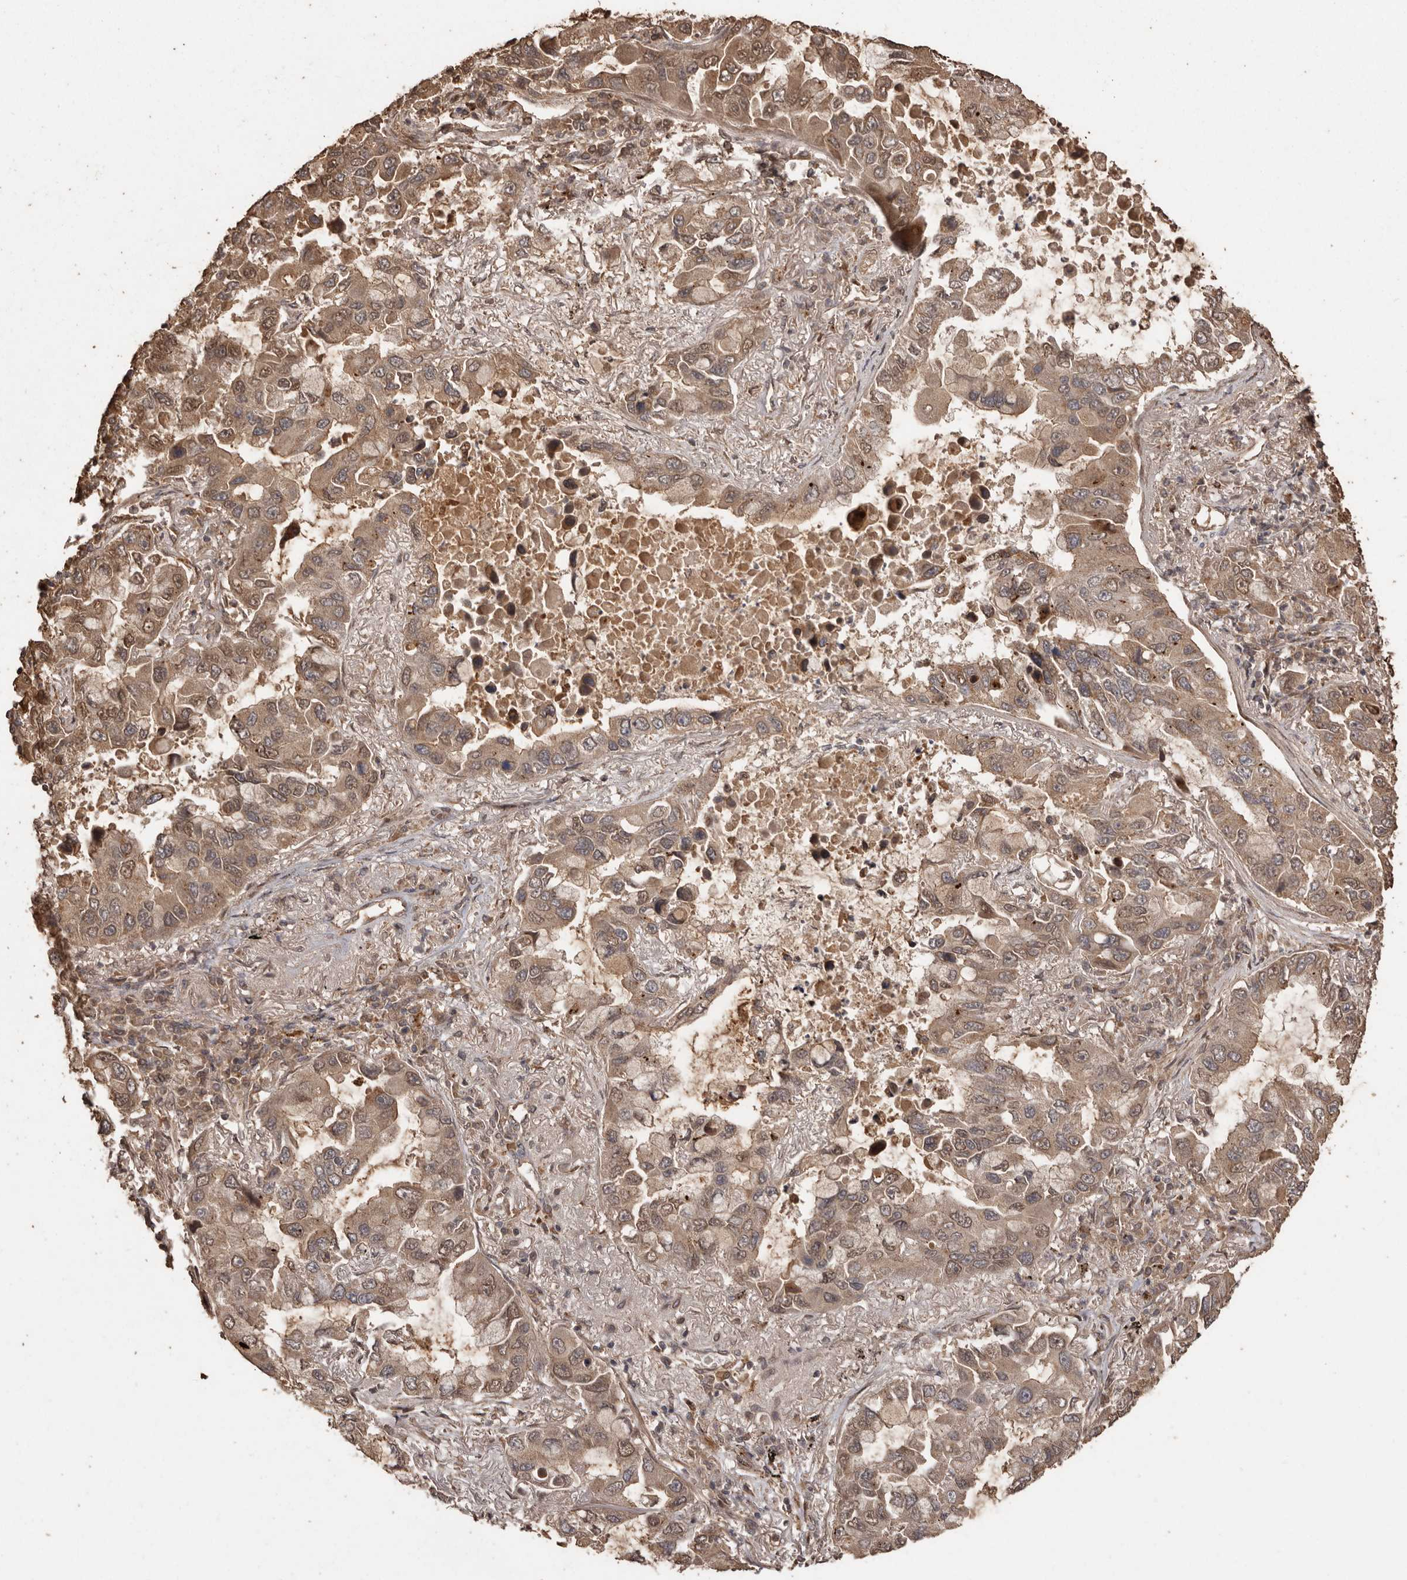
{"staining": {"intensity": "moderate", "quantity": ">75%", "location": "cytoplasmic/membranous,nuclear"}, "tissue": "lung cancer", "cell_type": "Tumor cells", "image_type": "cancer", "snomed": [{"axis": "morphology", "description": "Adenocarcinoma, NOS"}, {"axis": "topography", "description": "Lung"}], "caption": "IHC (DAB (3,3'-diaminobenzidine)) staining of lung cancer (adenocarcinoma) reveals moderate cytoplasmic/membranous and nuclear protein positivity in about >75% of tumor cells. (IHC, brightfield microscopy, high magnification).", "gene": "NUP43", "patient": {"sex": "male", "age": 64}}